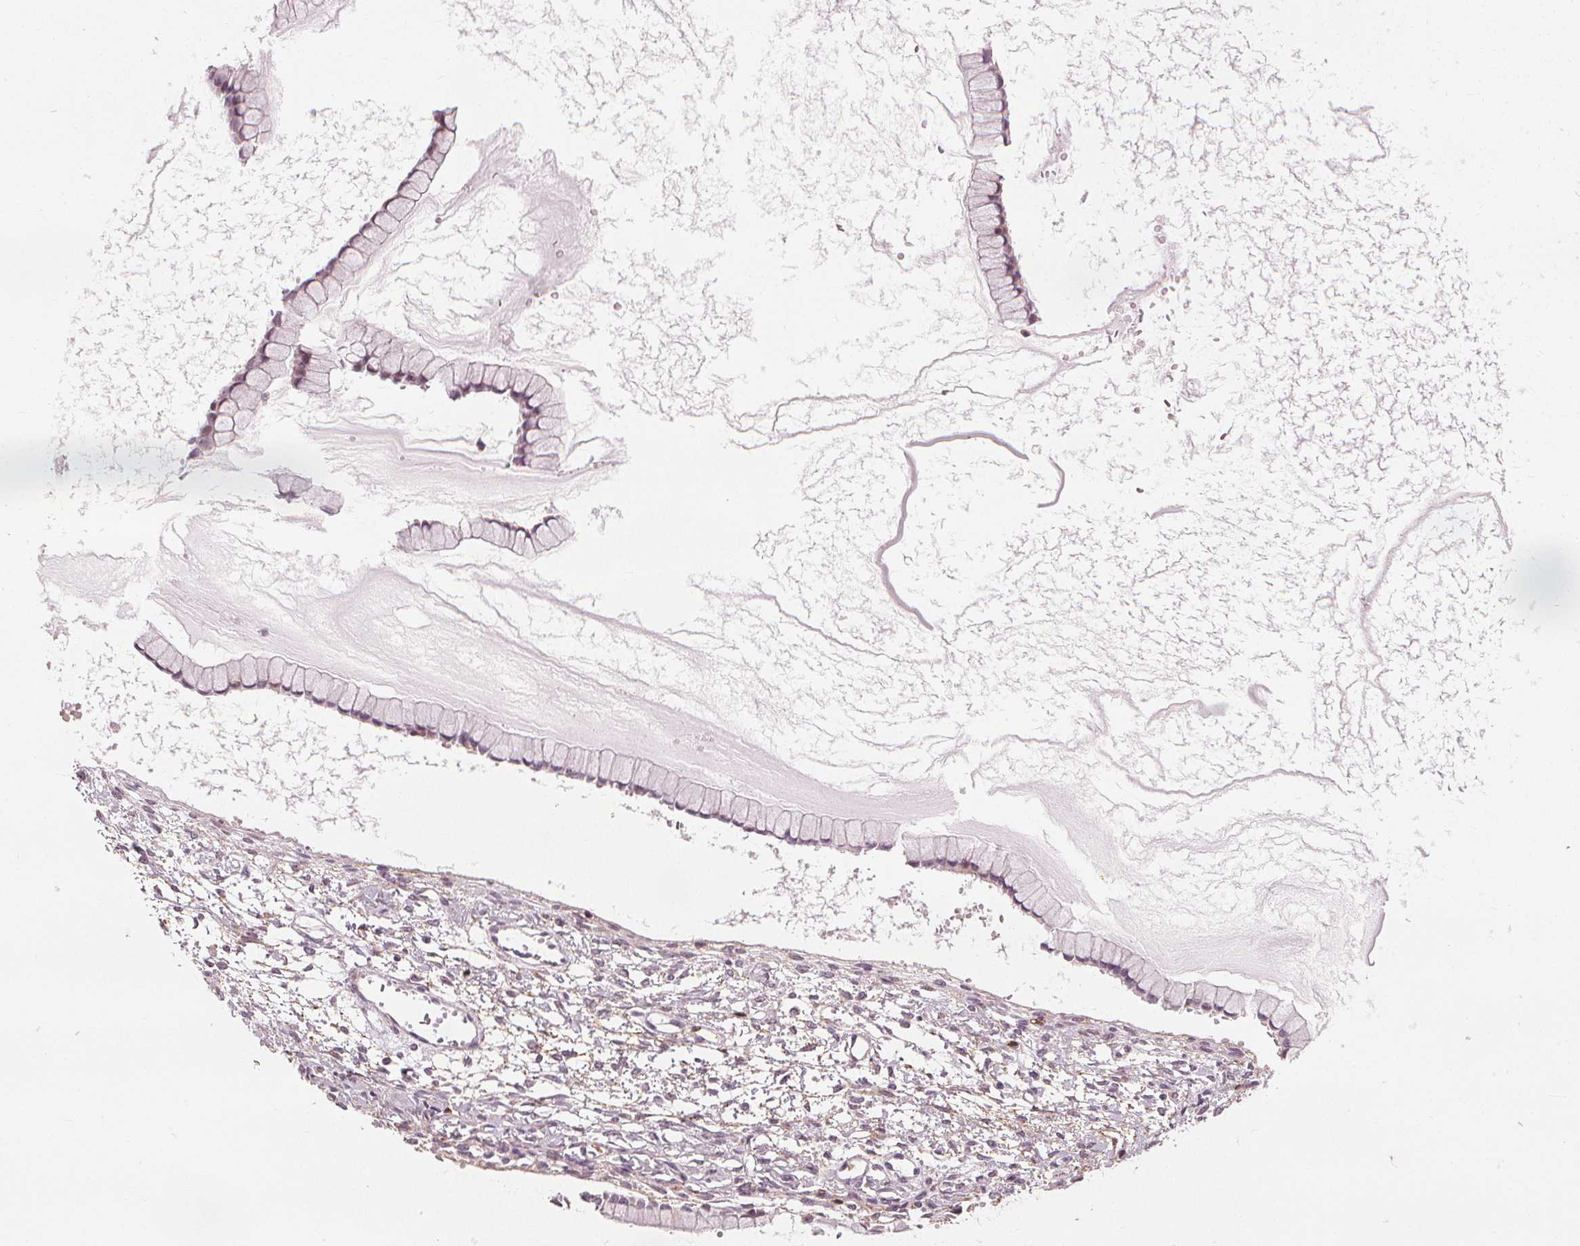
{"staining": {"intensity": "negative", "quantity": "none", "location": "none"}, "tissue": "ovarian cancer", "cell_type": "Tumor cells", "image_type": "cancer", "snomed": [{"axis": "morphology", "description": "Cystadenocarcinoma, mucinous, NOS"}, {"axis": "topography", "description": "Ovary"}], "caption": "Ovarian cancer (mucinous cystadenocarcinoma) was stained to show a protein in brown. There is no significant expression in tumor cells.", "gene": "SLC34A1", "patient": {"sex": "female", "age": 41}}